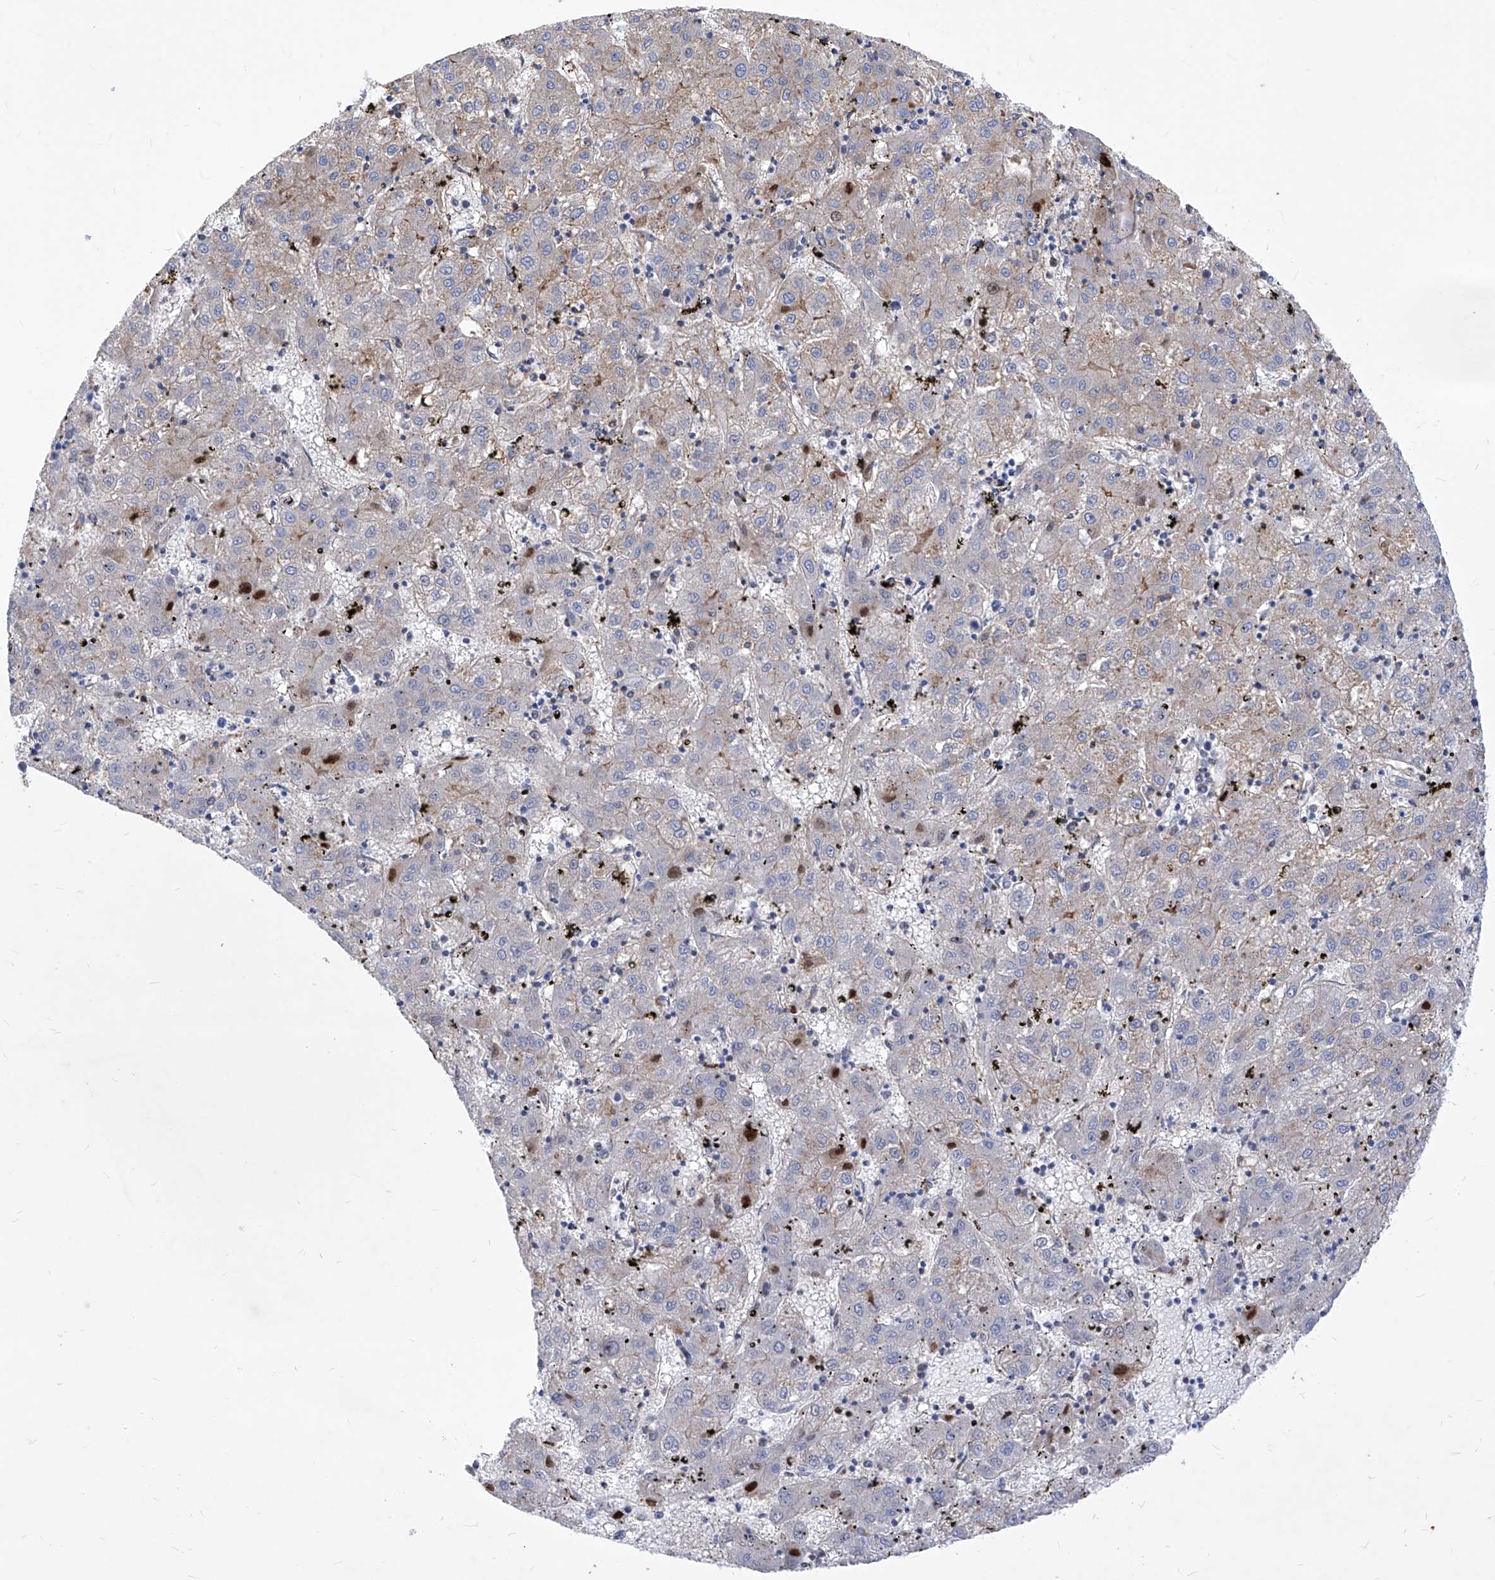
{"staining": {"intensity": "weak", "quantity": "25%-75%", "location": "cytoplasmic/membranous"}, "tissue": "liver cancer", "cell_type": "Tumor cells", "image_type": "cancer", "snomed": [{"axis": "morphology", "description": "Carcinoma, Hepatocellular, NOS"}, {"axis": "topography", "description": "Liver"}], "caption": "Liver hepatocellular carcinoma stained with DAB IHC exhibits low levels of weak cytoplasmic/membranous staining in about 25%-75% of tumor cells.", "gene": "HRNR", "patient": {"sex": "male", "age": 72}}